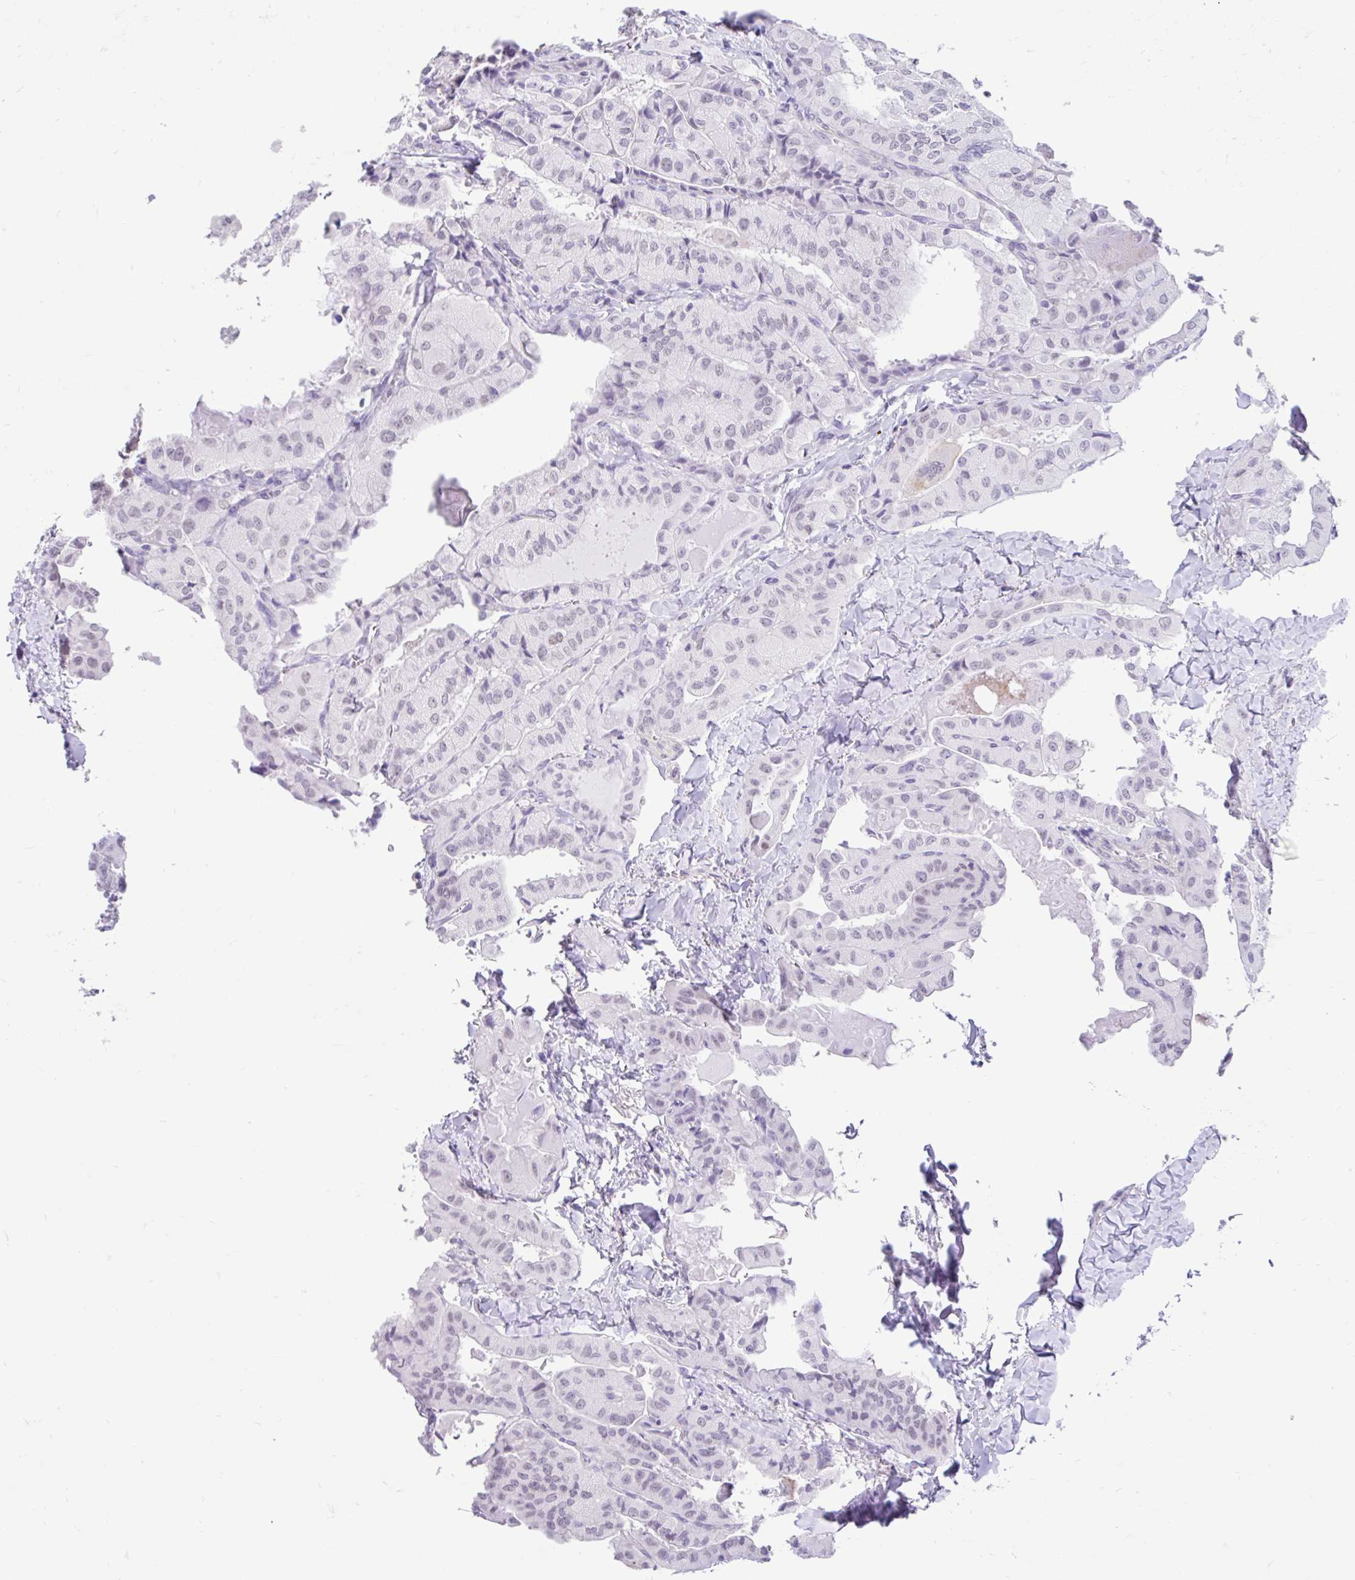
{"staining": {"intensity": "negative", "quantity": "none", "location": "none"}, "tissue": "thyroid cancer", "cell_type": "Tumor cells", "image_type": "cancer", "snomed": [{"axis": "morphology", "description": "Normal tissue, NOS"}, {"axis": "morphology", "description": "Papillary adenocarcinoma, NOS"}, {"axis": "topography", "description": "Thyroid gland"}], "caption": "High magnification brightfield microscopy of papillary adenocarcinoma (thyroid) stained with DAB (3,3'-diaminobenzidine) (brown) and counterstained with hematoxylin (blue): tumor cells show no significant positivity. (DAB IHC with hematoxylin counter stain).", "gene": "DCAF17", "patient": {"sex": "female", "age": 59}}